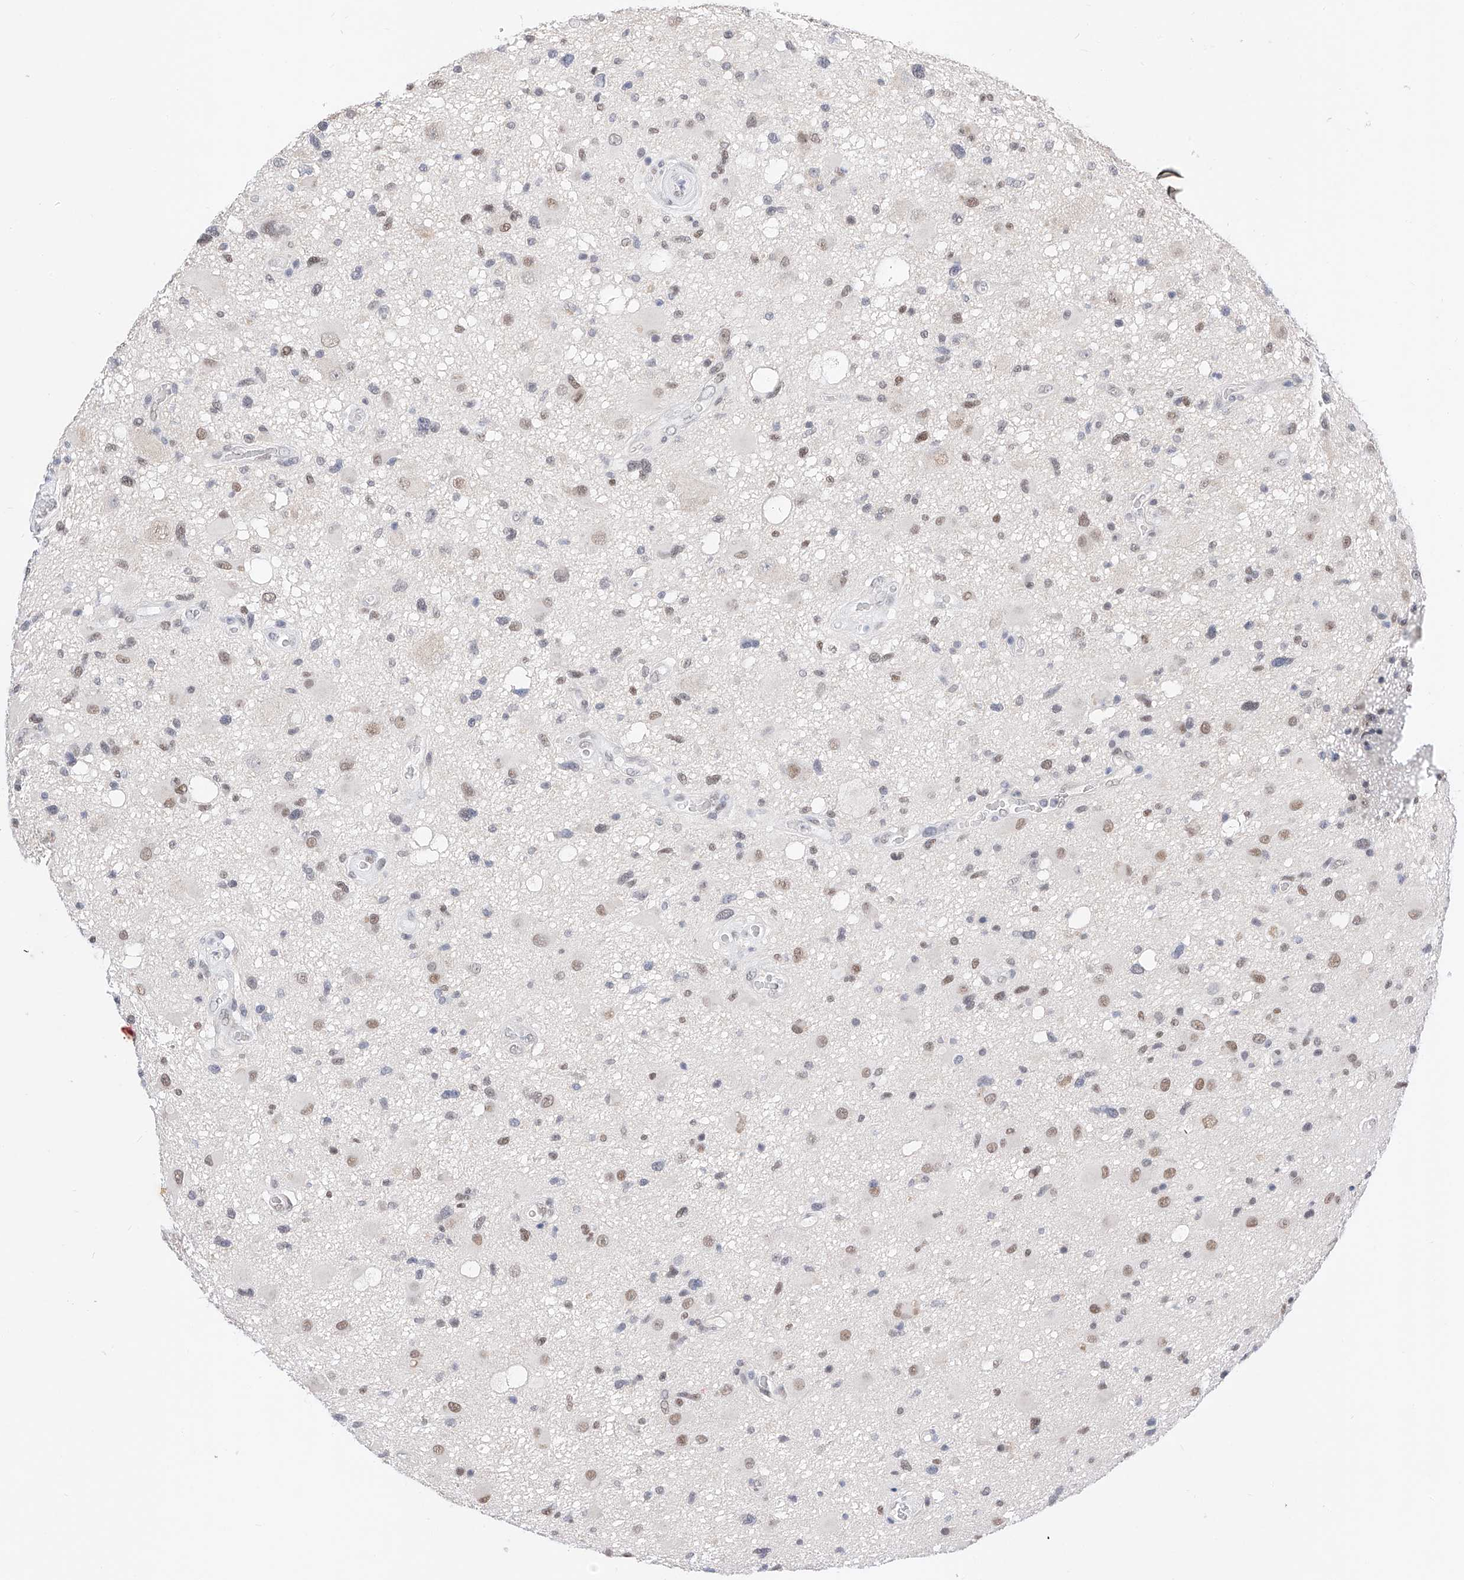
{"staining": {"intensity": "moderate", "quantity": "<25%", "location": "nuclear"}, "tissue": "glioma", "cell_type": "Tumor cells", "image_type": "cancer", "snomed": [{"axis": "morphology", "description": "Glioma, malignant, High grade"}, {"axis": "topography", "description": "Brain"}], "caption": "Approximately <25% of tumor cells in human glioma show moderate nuclear protein expression as visualized by brown immunohistochemical staining.", "gene": "KCNJ1", "patient": {"sex": "male", "age": 33}}